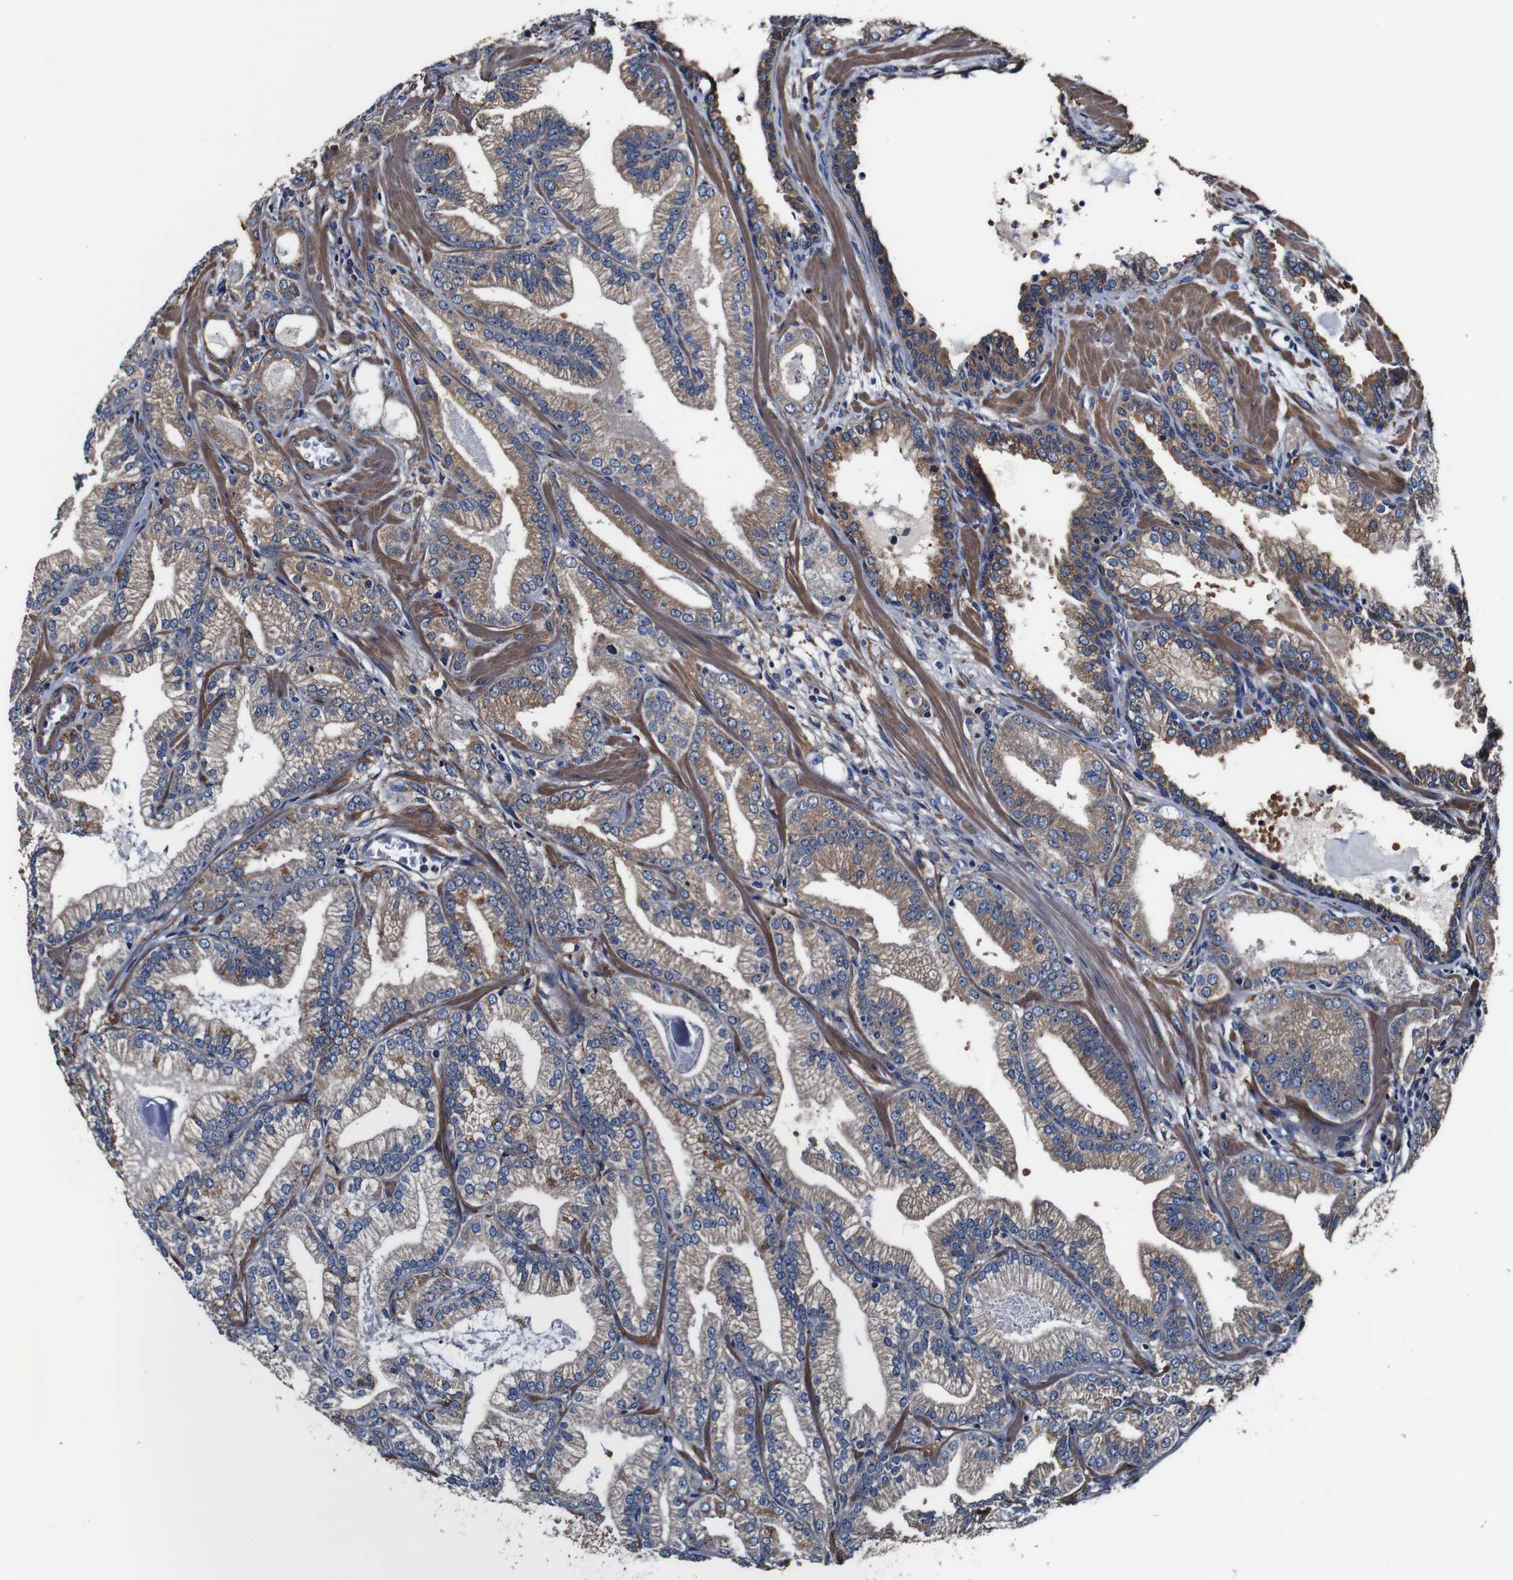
{"staining": {"intensity": "moderate", "quantity": "25%-75%", "location": "cytoplasmic/membranous"}, "tissue": "prostate cancer", "cell_type": "Tumor cells", "image_type": "cancer", "snomed": [{"axis": "morphology", "description": "Adenocarcinoma, Low grade"}, {"axis": "topography", "description": "Prostate"}], "caption": "Prostate cancer (adenocarcinoma (low-grade)) was stained to show a protein in brown. There is medium levels of moderate cytoplasmic/membranous positivity in approximately 25%-75% of tumor cells. The staining was performed using DAB (3,3'-diaminobenzidine), with brown indicating positive protein expression. Nuclei are stained blue with hematoxylin.", "gene": "PDCD6IP", "patient": {"sex": "male", "age": 59}}